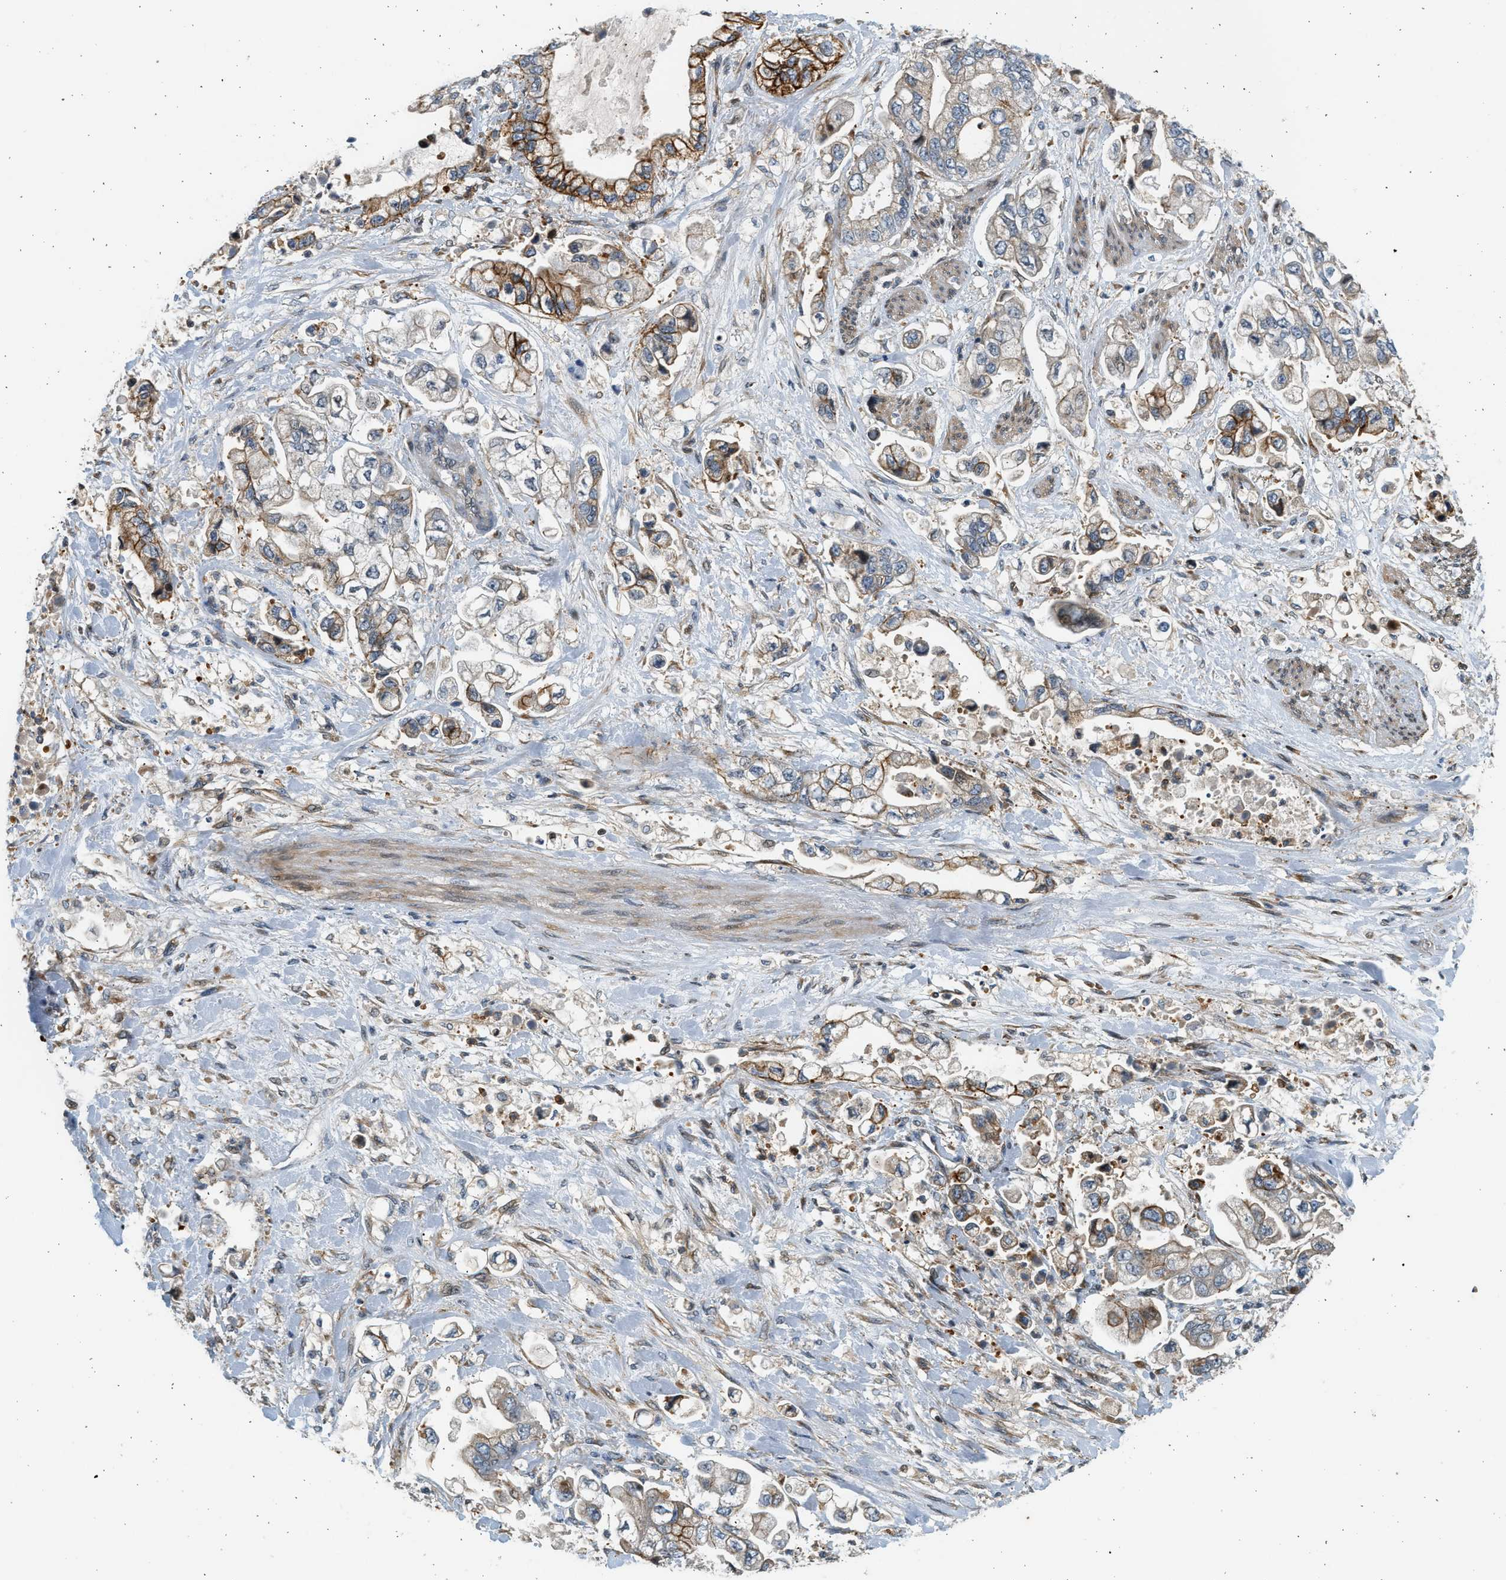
{"staining": {"intensity": "moderate", "quantity": "25%-75%", "location": "cytoplasmic/membranous"}, "tissue": "stomach cancer", "cell_type": "Tumor cells", "image_type": "cancer", "snomed": [{"axis": "morphology", "description": "Normal tissue, NOS"}, {"axis": "morphology", "description": "Adenocarcinoma, NOS"}, {"axis": "topography", "description": "Stomach"}], "caption": "An immunohistochemistry (IHC) photomicrograph of tumor tissue is shown. Protein staining in brown highlights moderate cytoplasmic/membranous positivity in adenocarcinoma (stomach) within tumor cells.", "gene": "NRSN2", "patient": {"sex": "male", "age": 62}}